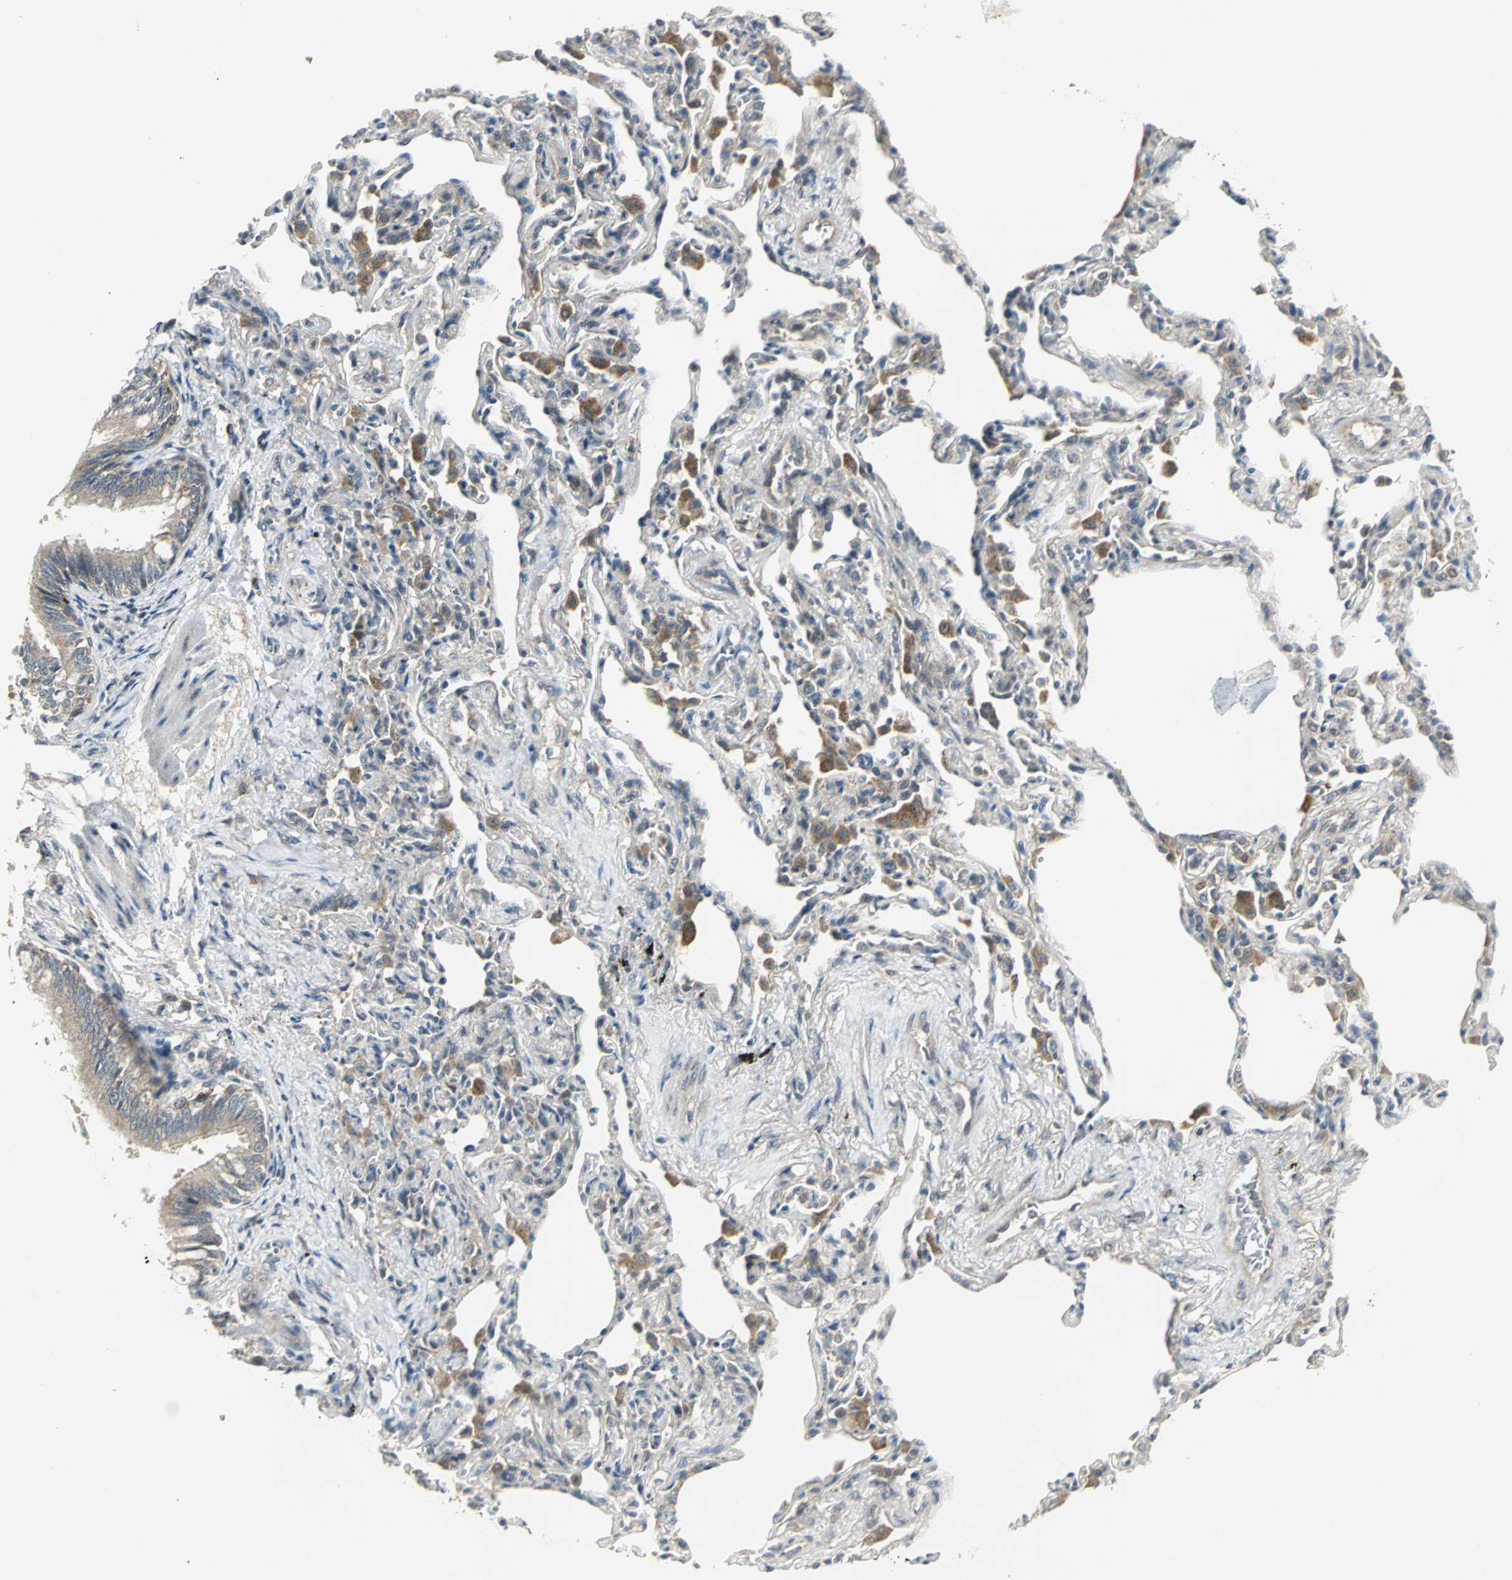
{"staining": {"intensity": "weak", "quantity": ">75%", "location": "cytoplasmic/membranous"}, "tissue": "bronchus", "cell_type": "Respiratory epithelial cells", "image_type": "normal", "snomed": [{"axis": "morphology", "description": "Normal tissue, NOS"}, {"axis": "topography", "description": "Lung"}], "caption": "Immunohistochemical staining of unremarkable bronchus shows weak cytoplasmic/membranous protein expression in approximately >75% of respiratory epithelial cells. The protein of interest is shown in brown color, while the nuclei are stained blue.", "gene": "MAPK8IP3", "patient": {"sex": "male", "age": 64}}